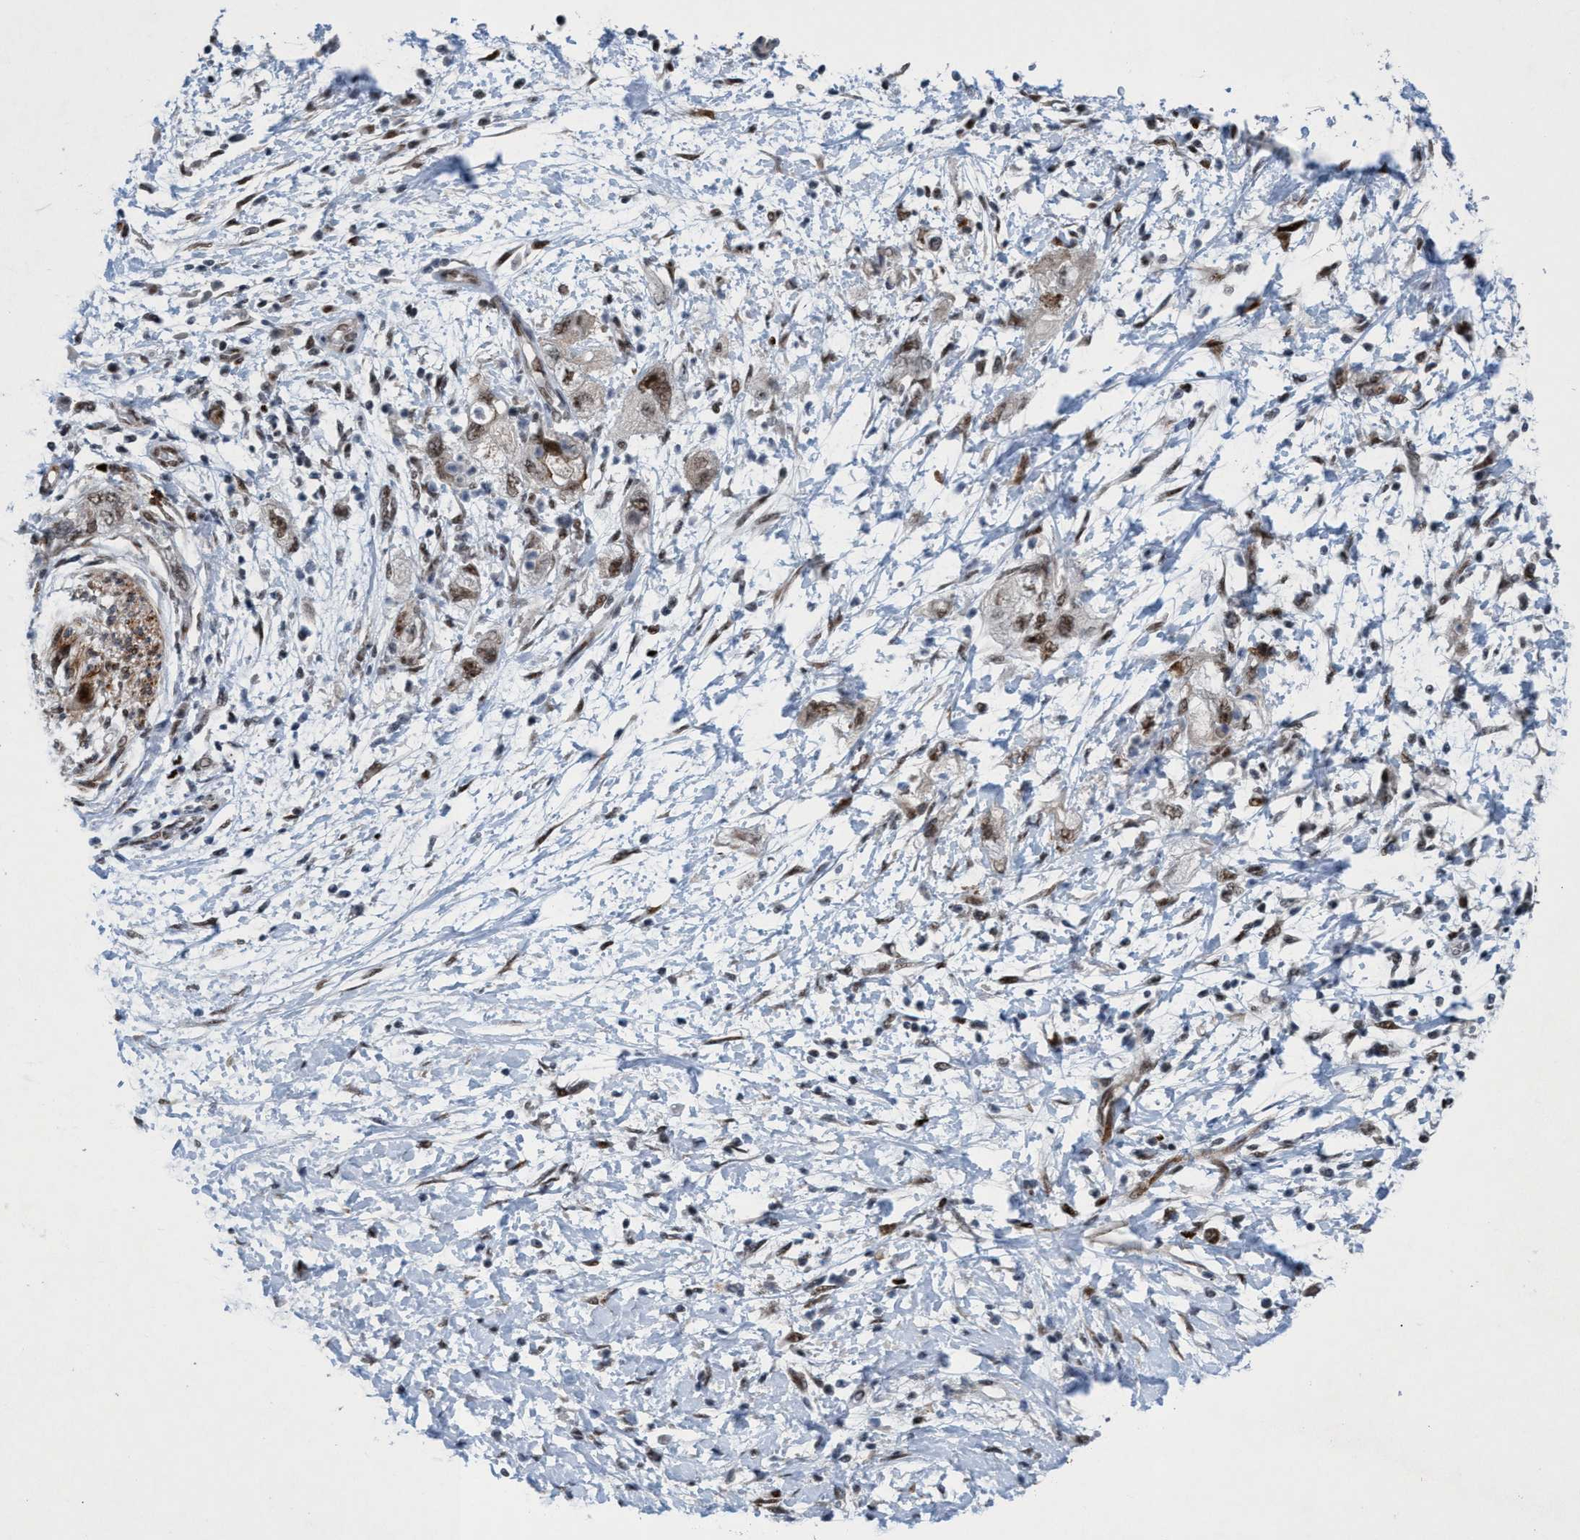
{"staining": {"intensity": "moderate", "quantity": "<25%", "location": "nuclear"}, "tissue": "pancreatic cancer", "cell_type": "Tumor cells", "image_type": "cancer", "snomed": [{"axis": "morphology", "description": "Adenocarcinoma, NOS"}, {"axis": "topography", "description": "Pancreas"}], "caption": "The immunohistochemical stain highlights moderate nuclear expression in tumor cells of pancreatic cancer (adenocarcinoma) tissue. (IHC, brightfield microscopy, high magnification).", "gene": "CWC27", "patient": {"sex": "female", "age": 73}}